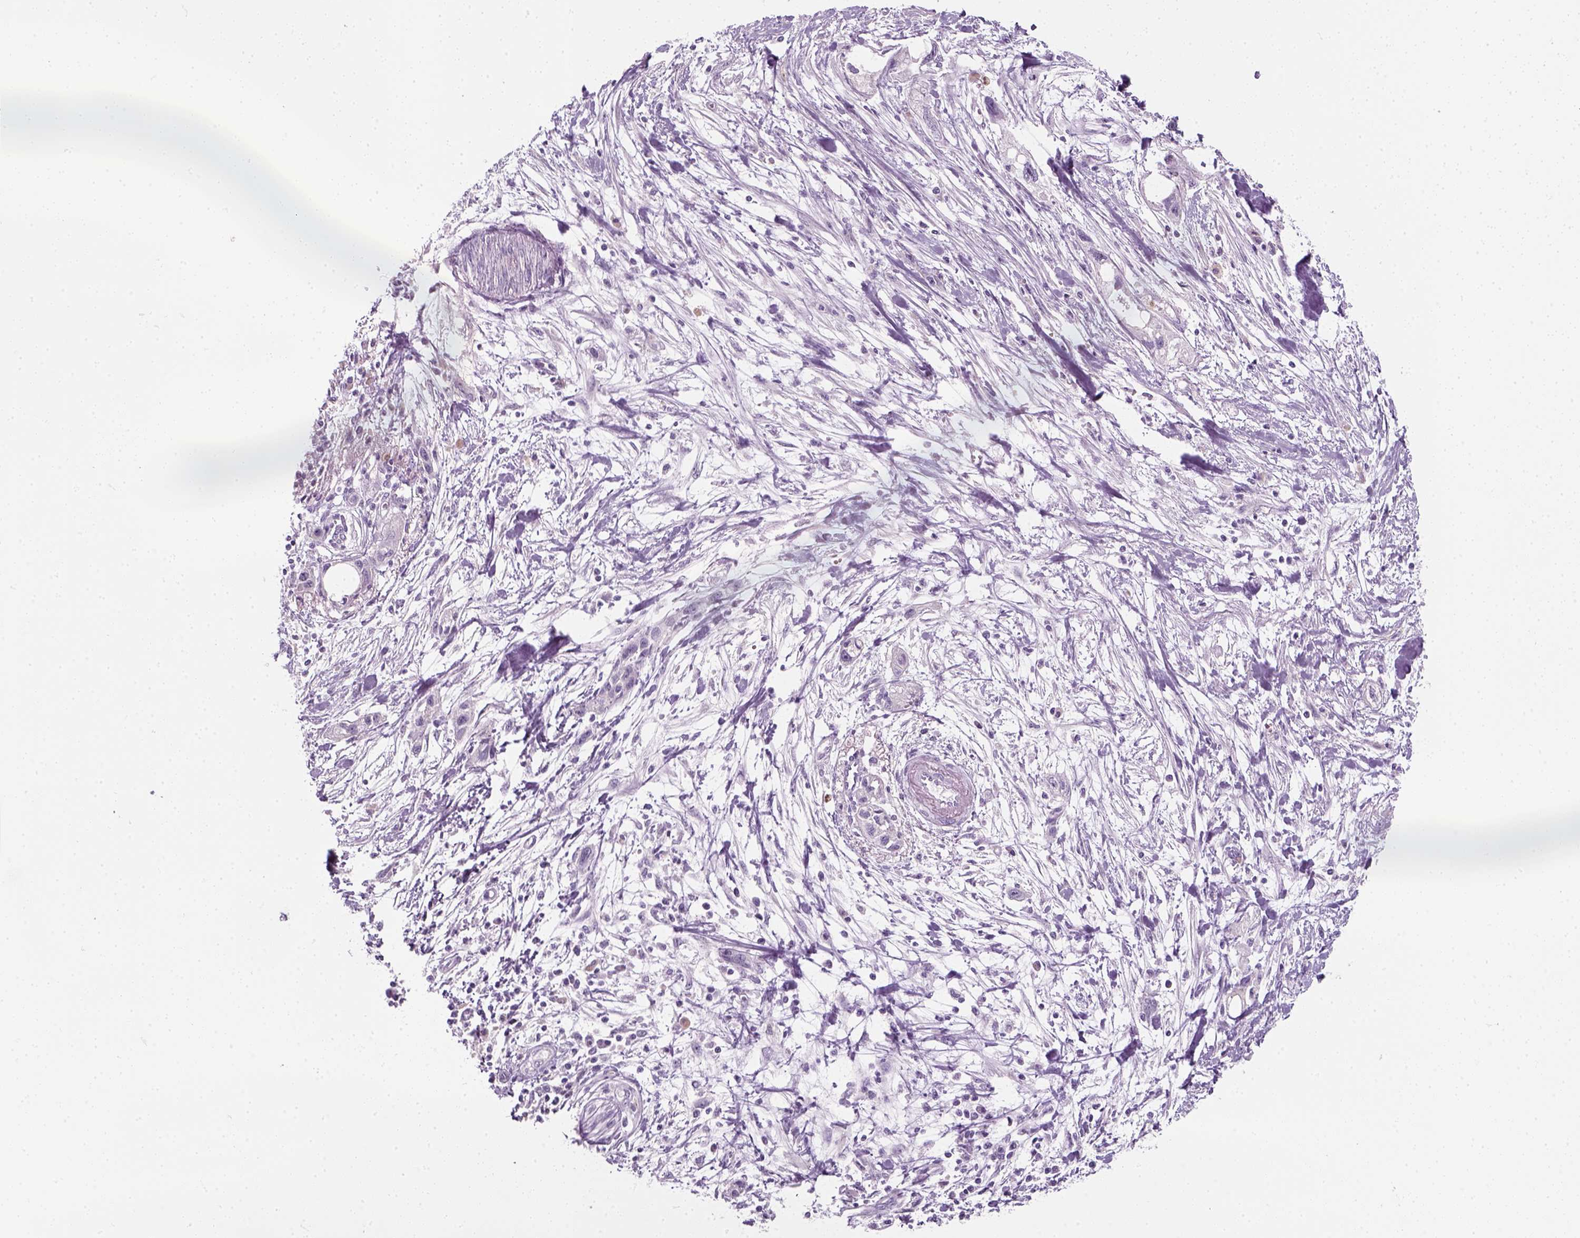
{"staining": {"intensity": "negative", "quantity": "none", "location": "none"}, "tissue": "pancreatic cancer", "cell_type": "Tumor cells", "image_type": "cancer", "snomed": [{"axis": "morphology", "description": "Adenocarcinoma, NOS"}, {"axis": "topography", "description": "Pancreas"}], "caption": "Protein analysis of pancreatic adenocarcinoma demonstrates no significant positivity in tumor cells. (DAB immunohistochemistry (IHC) visualized using brightfield microscopy, high magnification).", "gene": "IL4", "patient": {"sex": "female", "age": 61}}